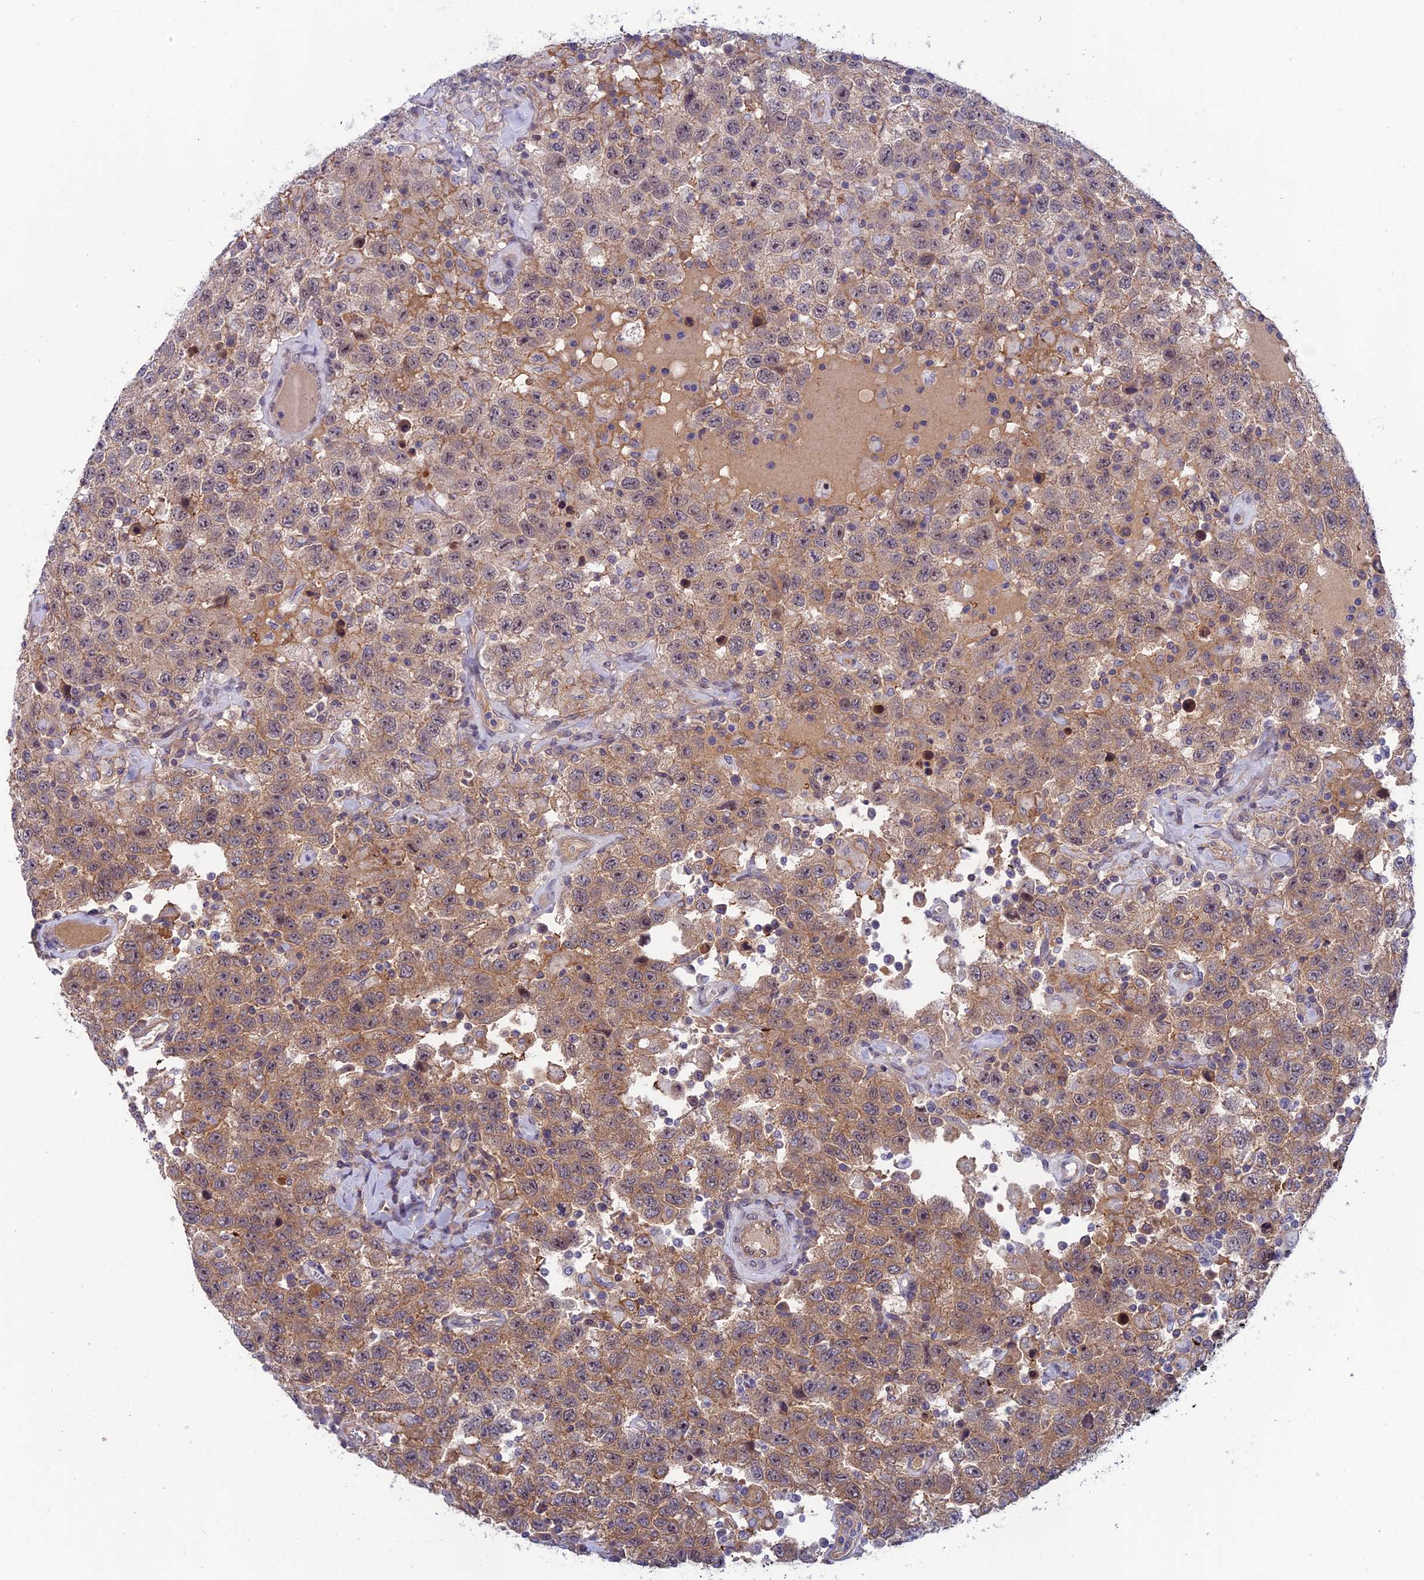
{"staining": {"intensity": "moderate", "quantity": "25%-75%", "location": "cytoplasmic/membranous"}, "tissue": "testis cancer", "cell_type": "Tumor cells", "image_type": "cancer", "snomed": [{"axis": "morphology", "description": "Seminoma, NOS"}, {"axis": "topography", "description": "Testis"}], "caption": "Immunohistochemical staining of human testis cancer (seminoma) displays moderate cytoplasmic/membranous protein positivity in about 25%-75% of tumor cells.", "gene": "FKBPL", "patient": {"sex": "male", "age": 41}}